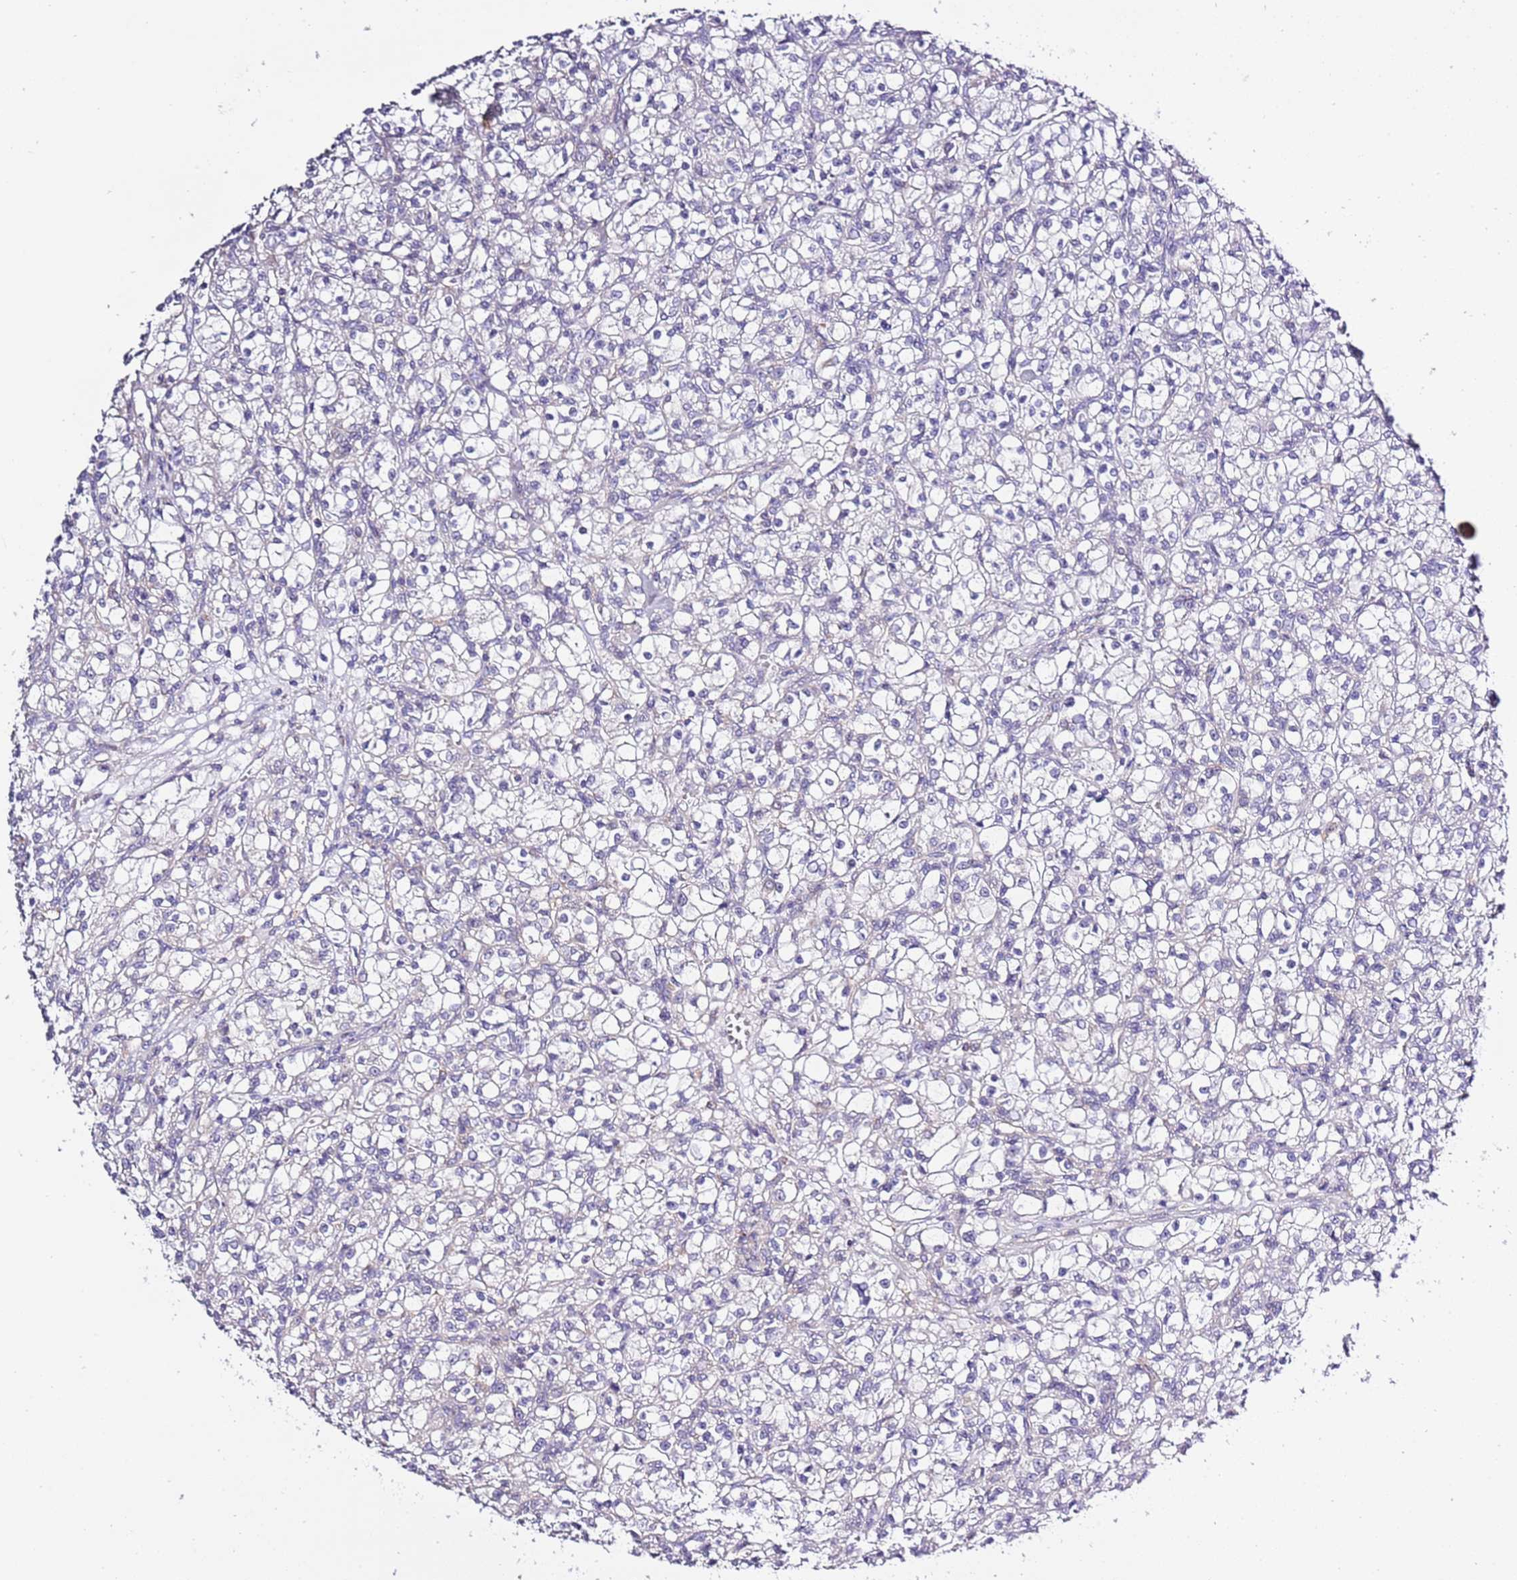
{"staining": {"intensity": "negative", "quantity": "none", "location": "none"}, "tissue": "renal cancer", "cell_type": "Tumor cells", "image_type": "cancer", "snomed": [{"axis": "morphology", "description": "Adenocarcinoma, NOS"}, {"axis": "topography", "description": "Kidney"}], "caption": "Immunohistochemistry of adenocarcinoma (renal) exhibits no staining in tumor cells.", "gene": "STIP1", "patient": {"sex": "female", "age": 59}}